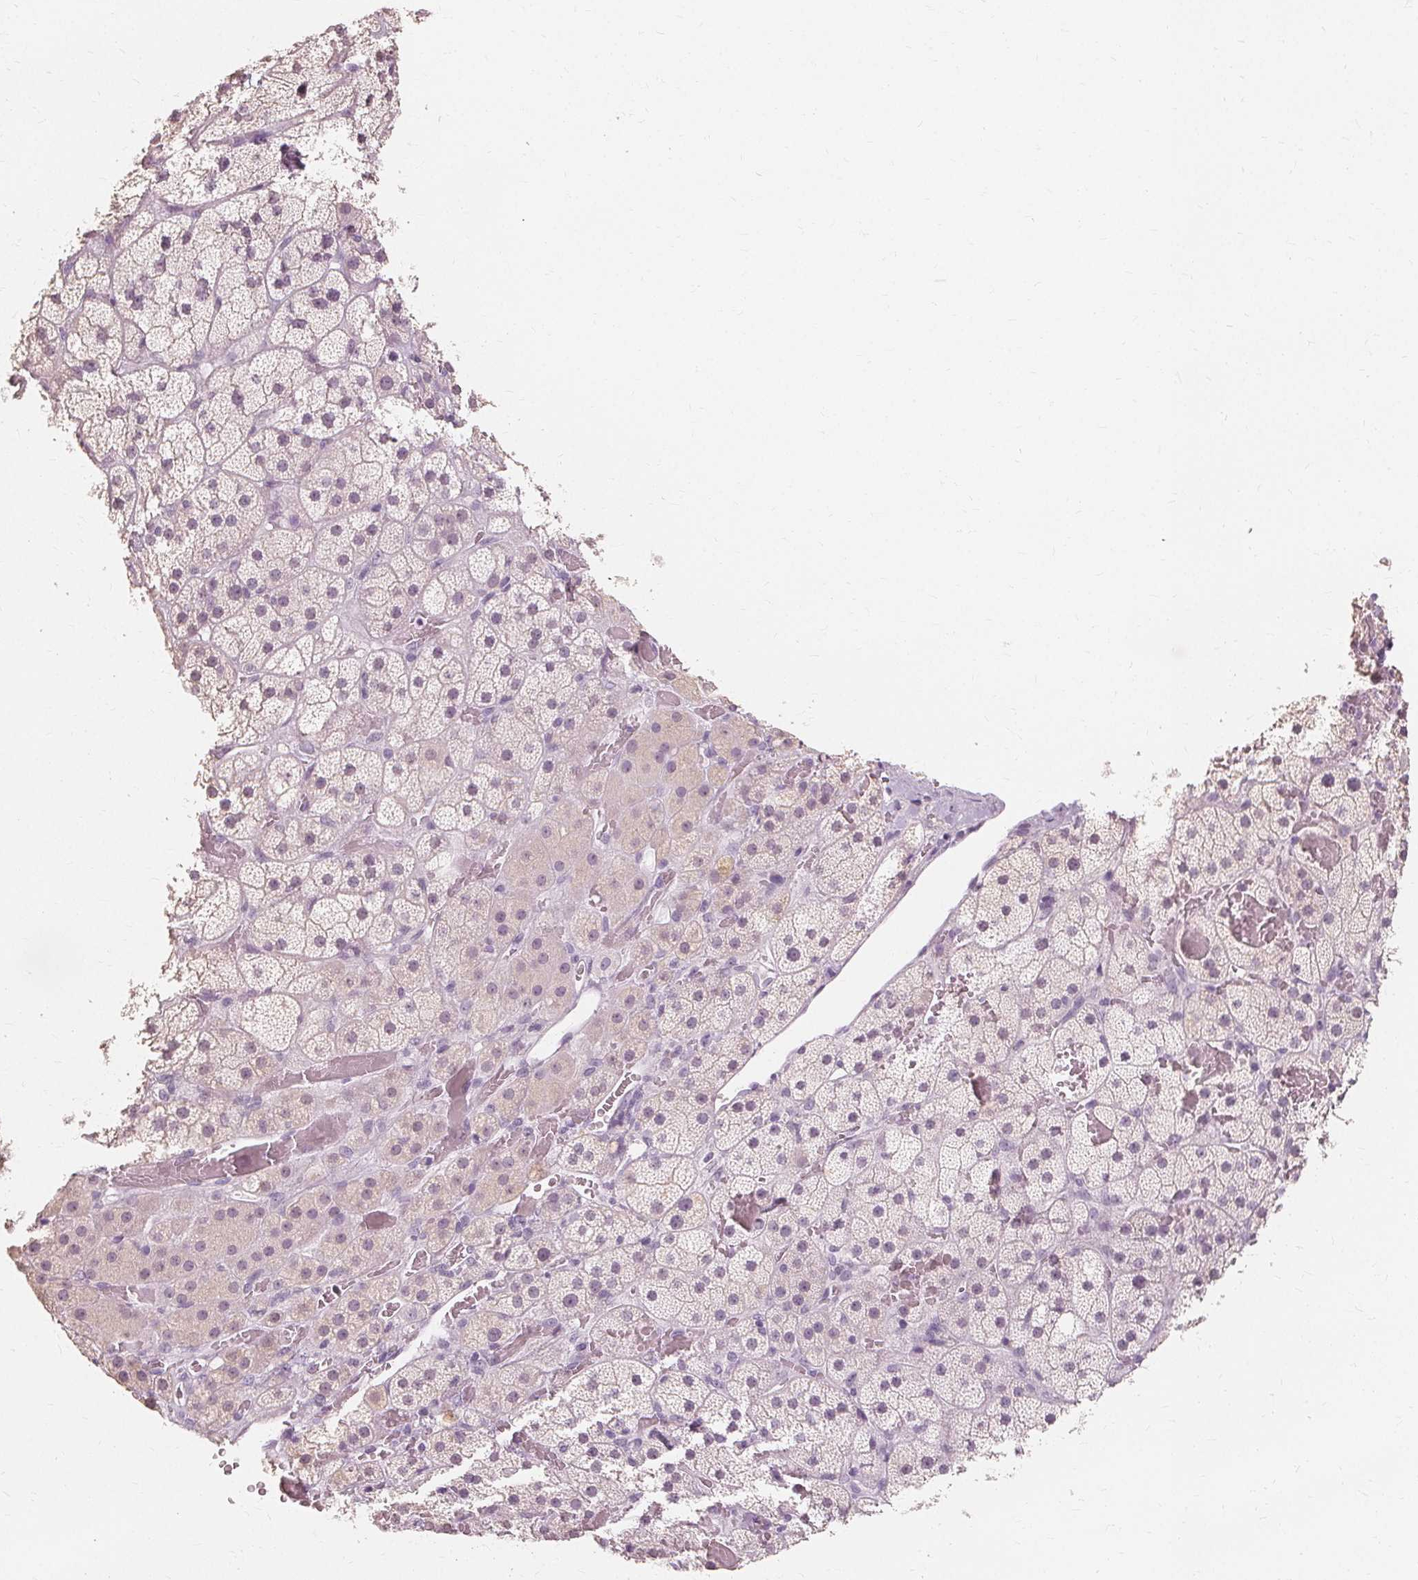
{"staining": {"intensity": "negative", "quantity": "none", "location": "none"}, "tissue": "adrenal gland", "cell_type": "Glandular cells", "image_type": "normal", "snomed": [{"axis": "morphology", "description": "Normal tissue, NOS"}, {"axis": "topography", "description": "Adrenal gland"}], "caption": "Immunohistochemistry (IHC) of benign adrenal gland reveals no expression in glandular cells.", "gene": "MUC12", "patient": {"sex": "male", "age": 57}}